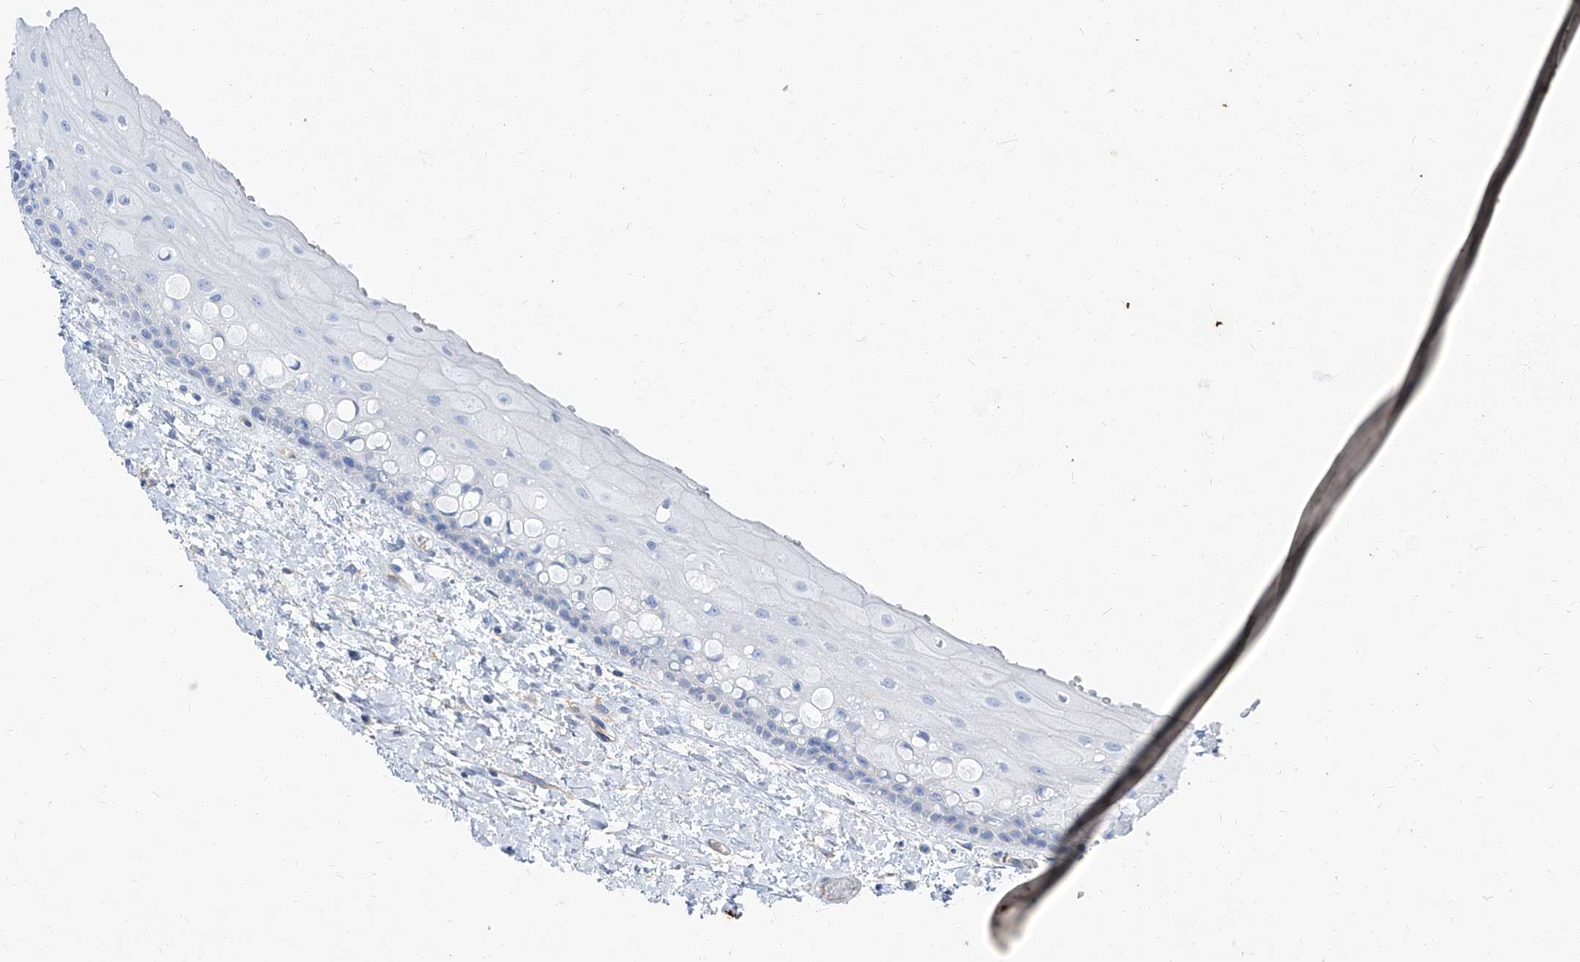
{"staining": {"intensity": "weak", "quantity": "<25%", "location": "cytoplasmic/membranous"}, "tissue": "oral mucosa", "cell_type": "Squamous epithelial cells", "image_type": "normal", "snomed": [{"axis": "morphology", "description": "Normal tissue, NOS"}, {"axis": "topography", "description": "Oral tissue"}], "caption": "A high-resolution photomicrograph shows IHC staining of benign oral mucosa, which displays no significant expression in squamous epithelial cells.", "gene": "TXLNB", "patient": {"sex": "female", "age": 76}}